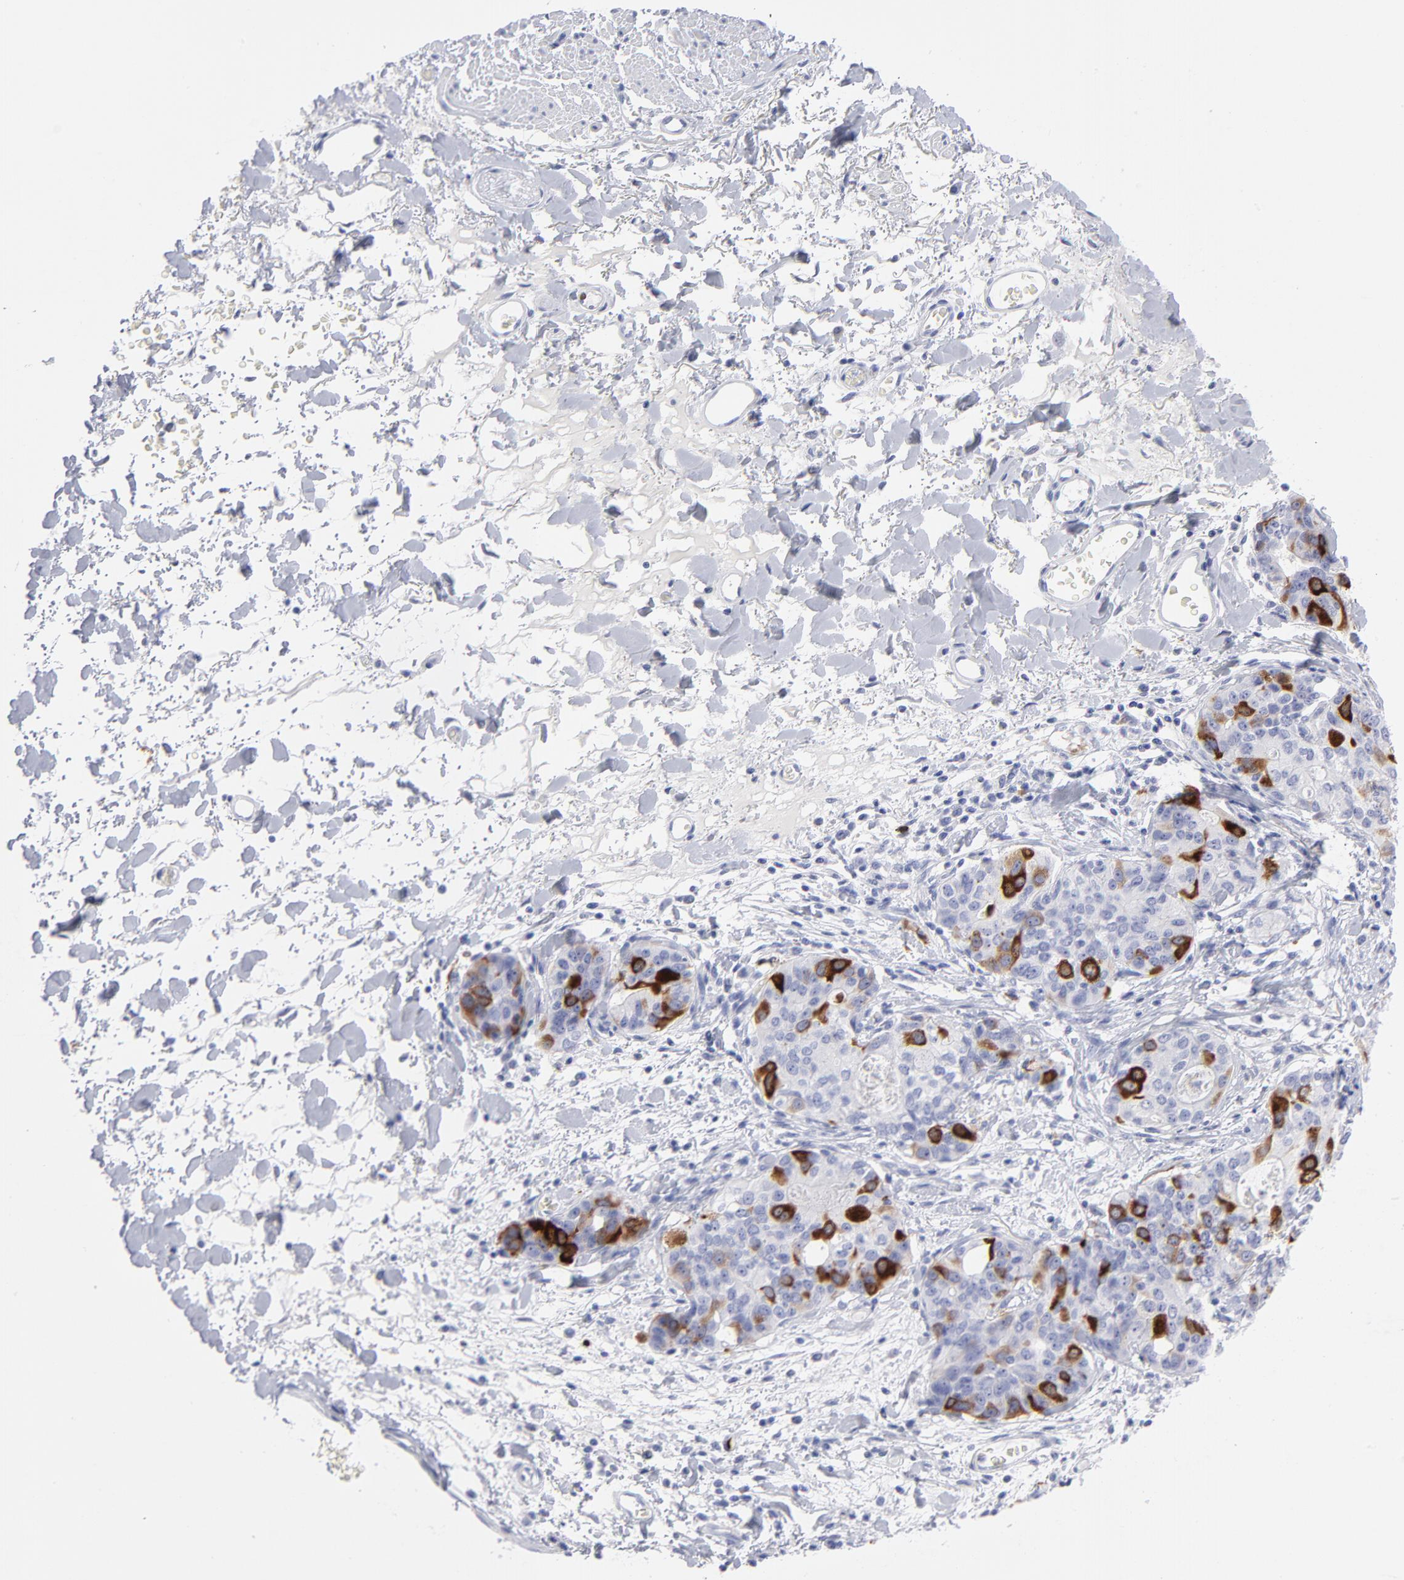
{"staining": {"intensity": "strong", "quantity": "25%-75%", "location": "cytoplasmic/membranous"}, "tissue": "stomach cancer", "cell_type": "Tumor cells", "image_type": "cancer", "snomed": [{"axis": "morphology", "description": "Adenocarcinoma, NOS"}, {"axis": "topography", "description": "Esophagus"}, {"axis": "topography", "description": "Stomach"}], "caption": "Adenocarcinoma (stomach) stained with IHC demonstrates strong cytoplasmic/membranous expression in about 25%-75% of tumor cells. (DAB IHC, brown staining for protein, blue staining for nuclei).", "gene": "CCNB1", "patient": {"sex": "male", "age": 74}}